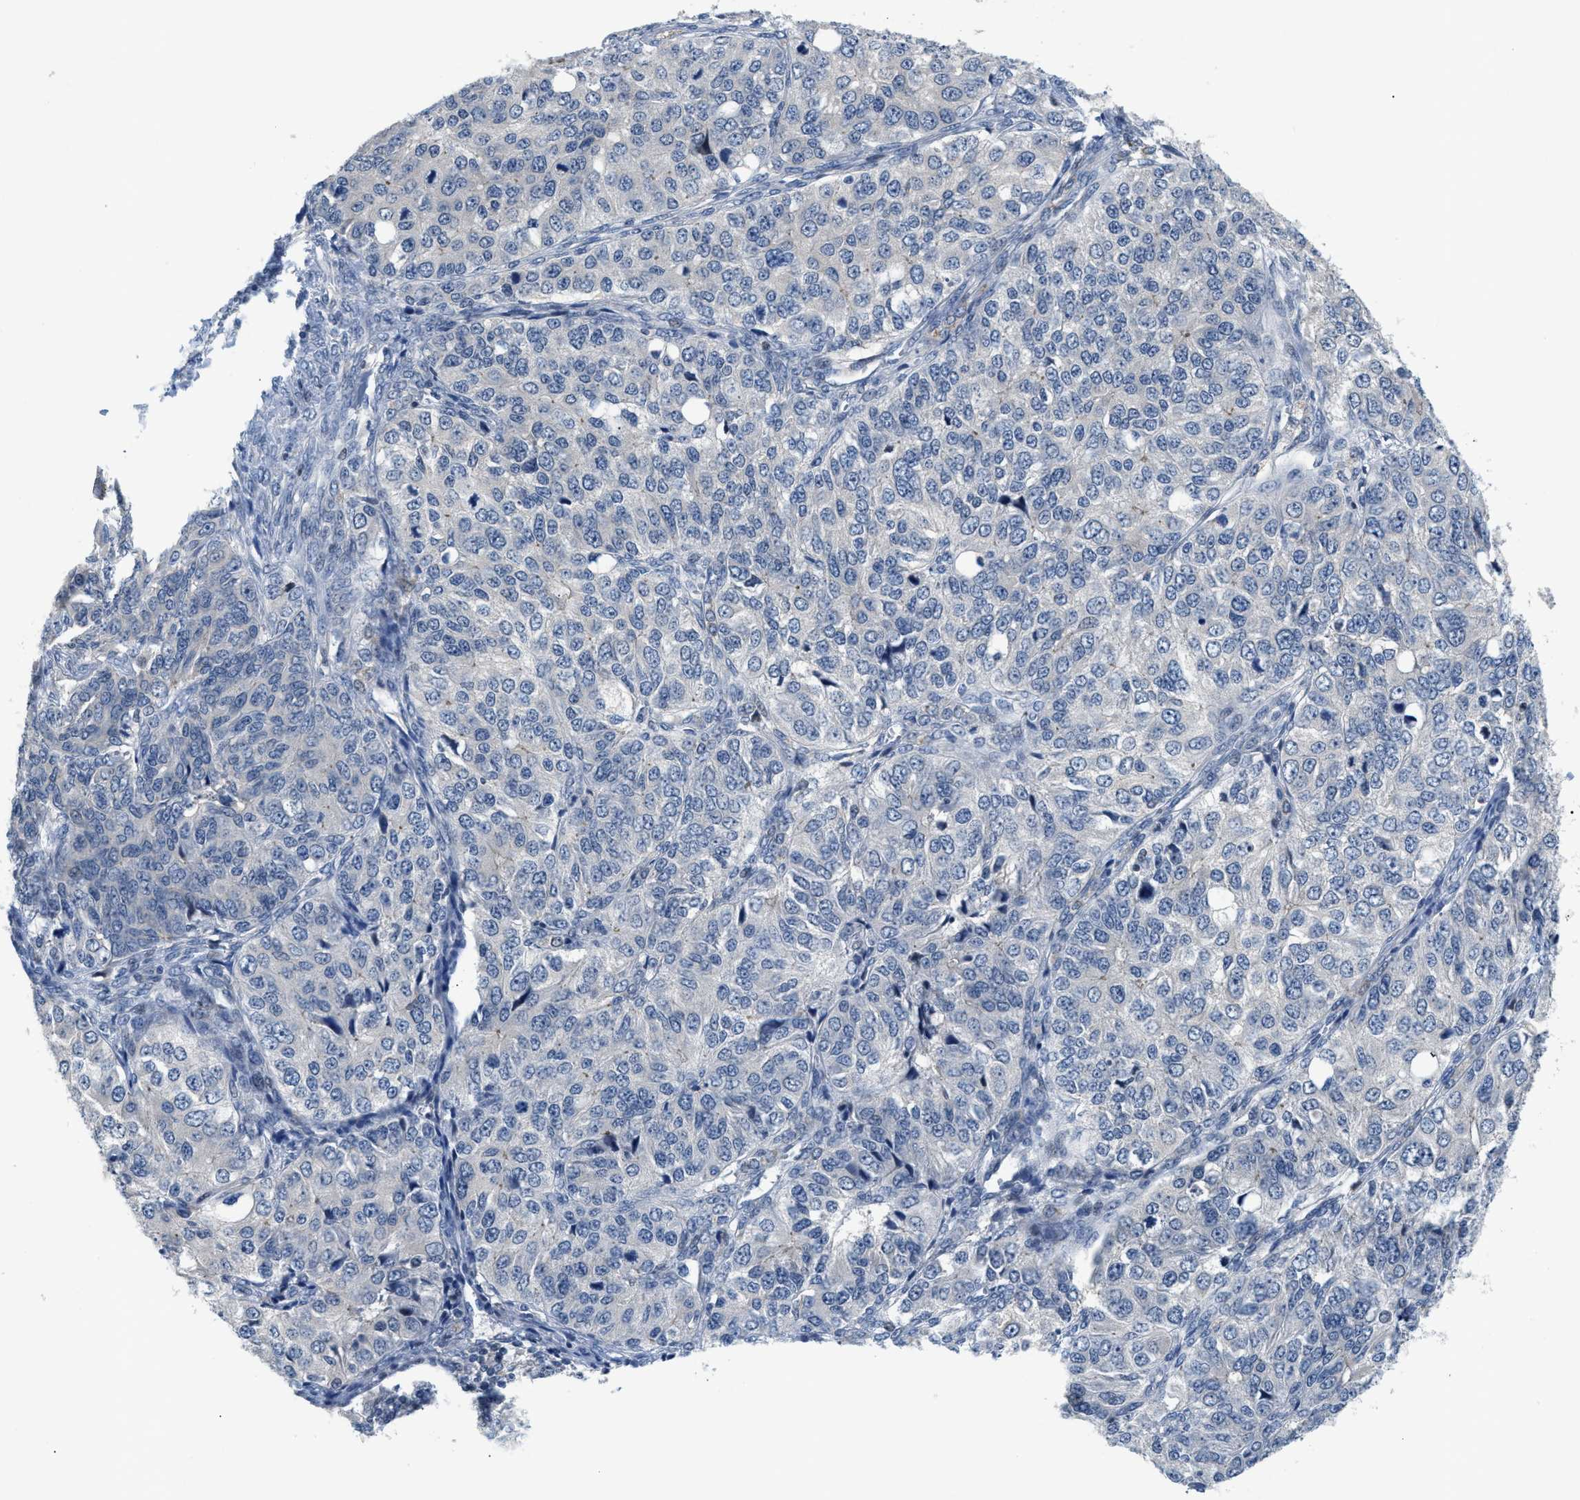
{"staining": {"intensity": "negative", "quantity": "none", "location": "none"}, "tissue": "ovarian cancer", "cell_type": "Tumor cells", "image_type": "cancer", "snomed": [{"axis": "morphology", "description": "Carcinoma, endometroid"}, {"axis": "topography", "description": "Ovary"}], "caption": "The histopathology image exhibits no significant expression in tumor cells of ovarian endometroid carcinoma. (DAB (3,3'-diaminobenzidine) immunohistochemistry (IHC) visualized using brightfield microscopy, high magnification).", "gene": "FDCSP", "patient": {"sex": "female", "age": 51}}